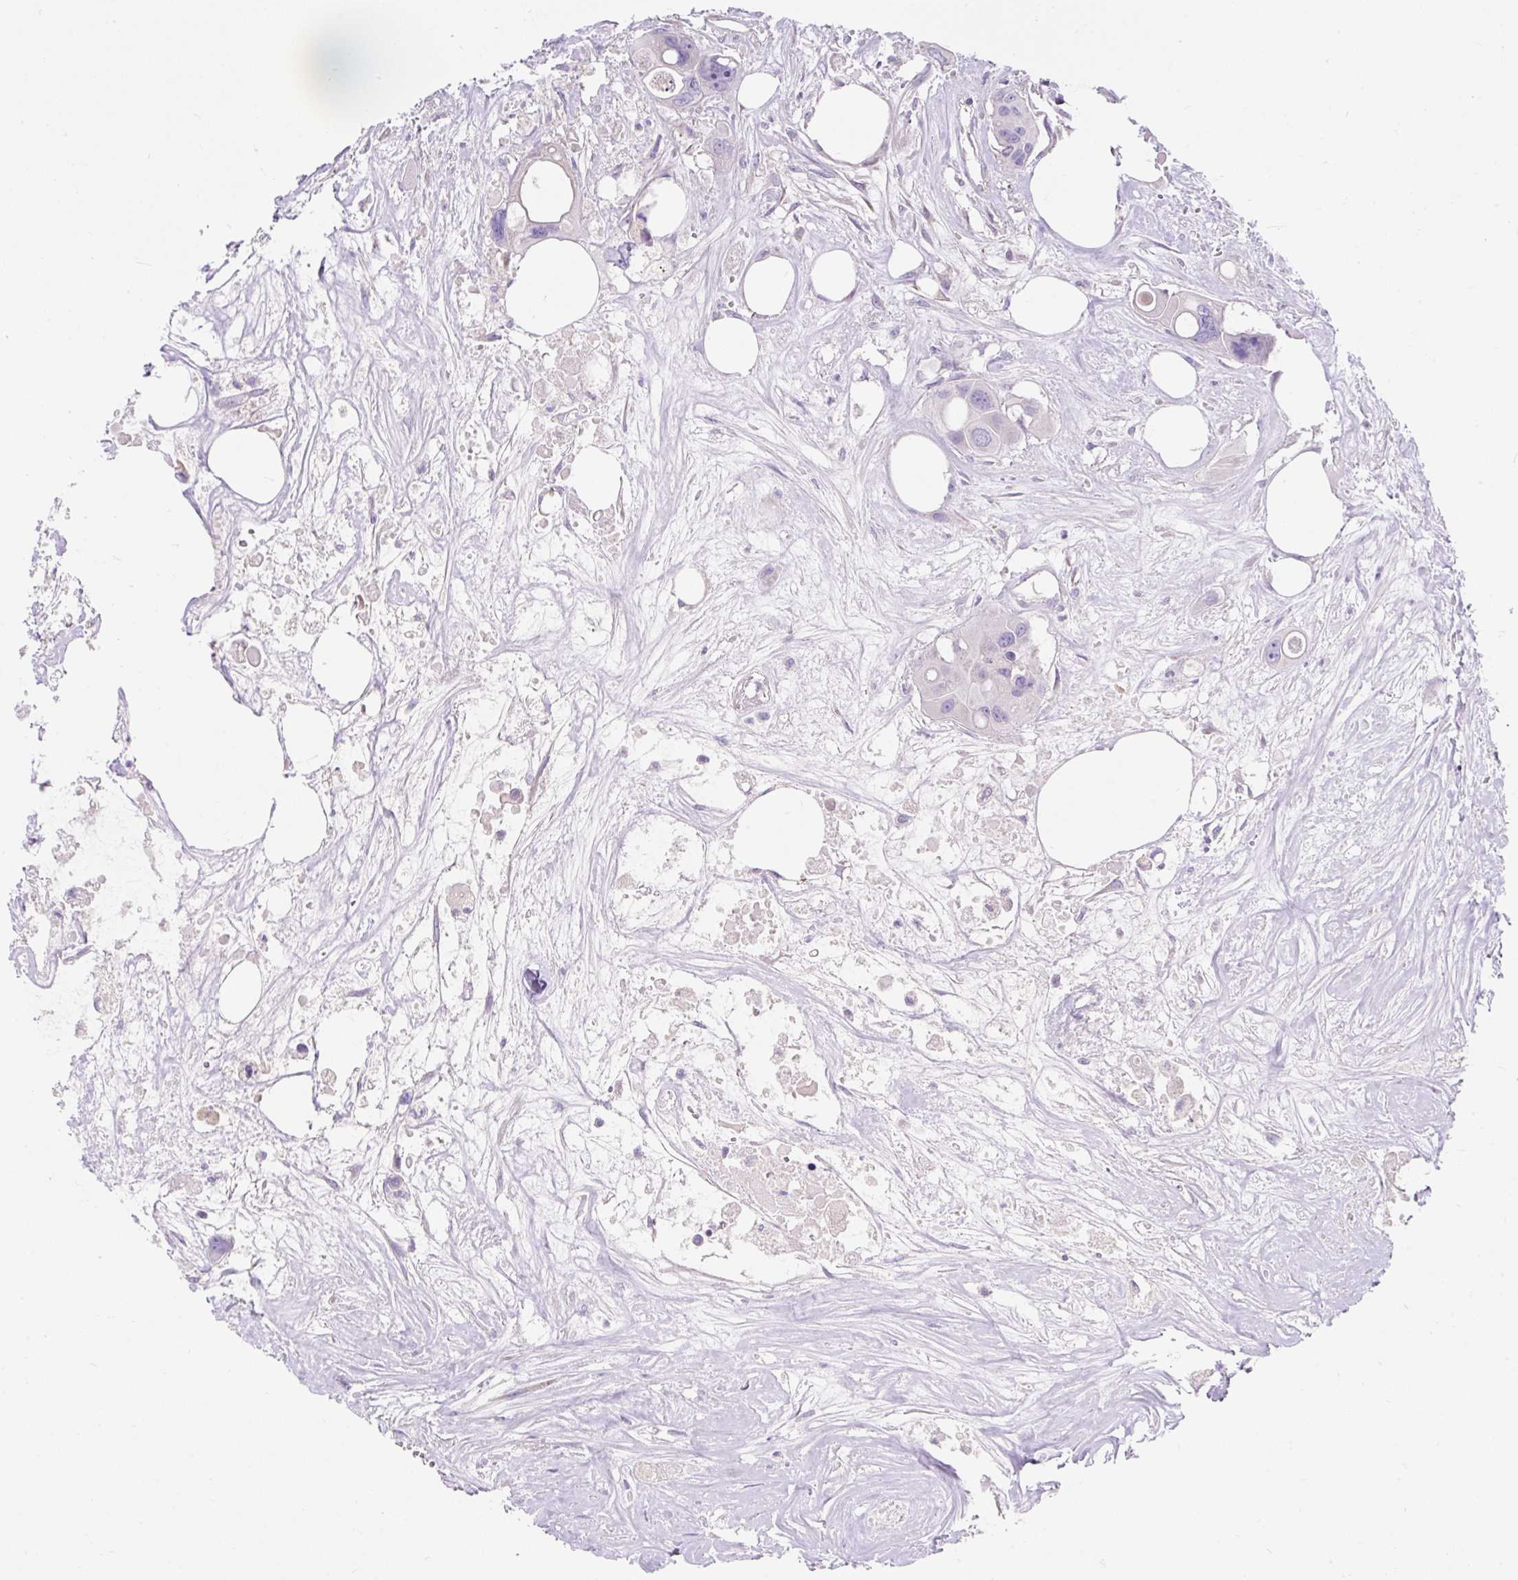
{"staining": {"intensity": "negative", "quantity": "none", "location": "none"}, "tissue": "colorectal cancer", "cell_type": "Tumor cells", "image_type": "cancer", "snomed": [{"axis": "morphology", "description": "Adenocarcinoma, NOS"}, {"axis": "topography", "description": "Colon"}], "caption": "A photomicrograph of human colorectal adenocarcinoma is negative for staining in tumor cells.", "gene": "SUSD5", "patient": {"sex": "male", "age": 77}}